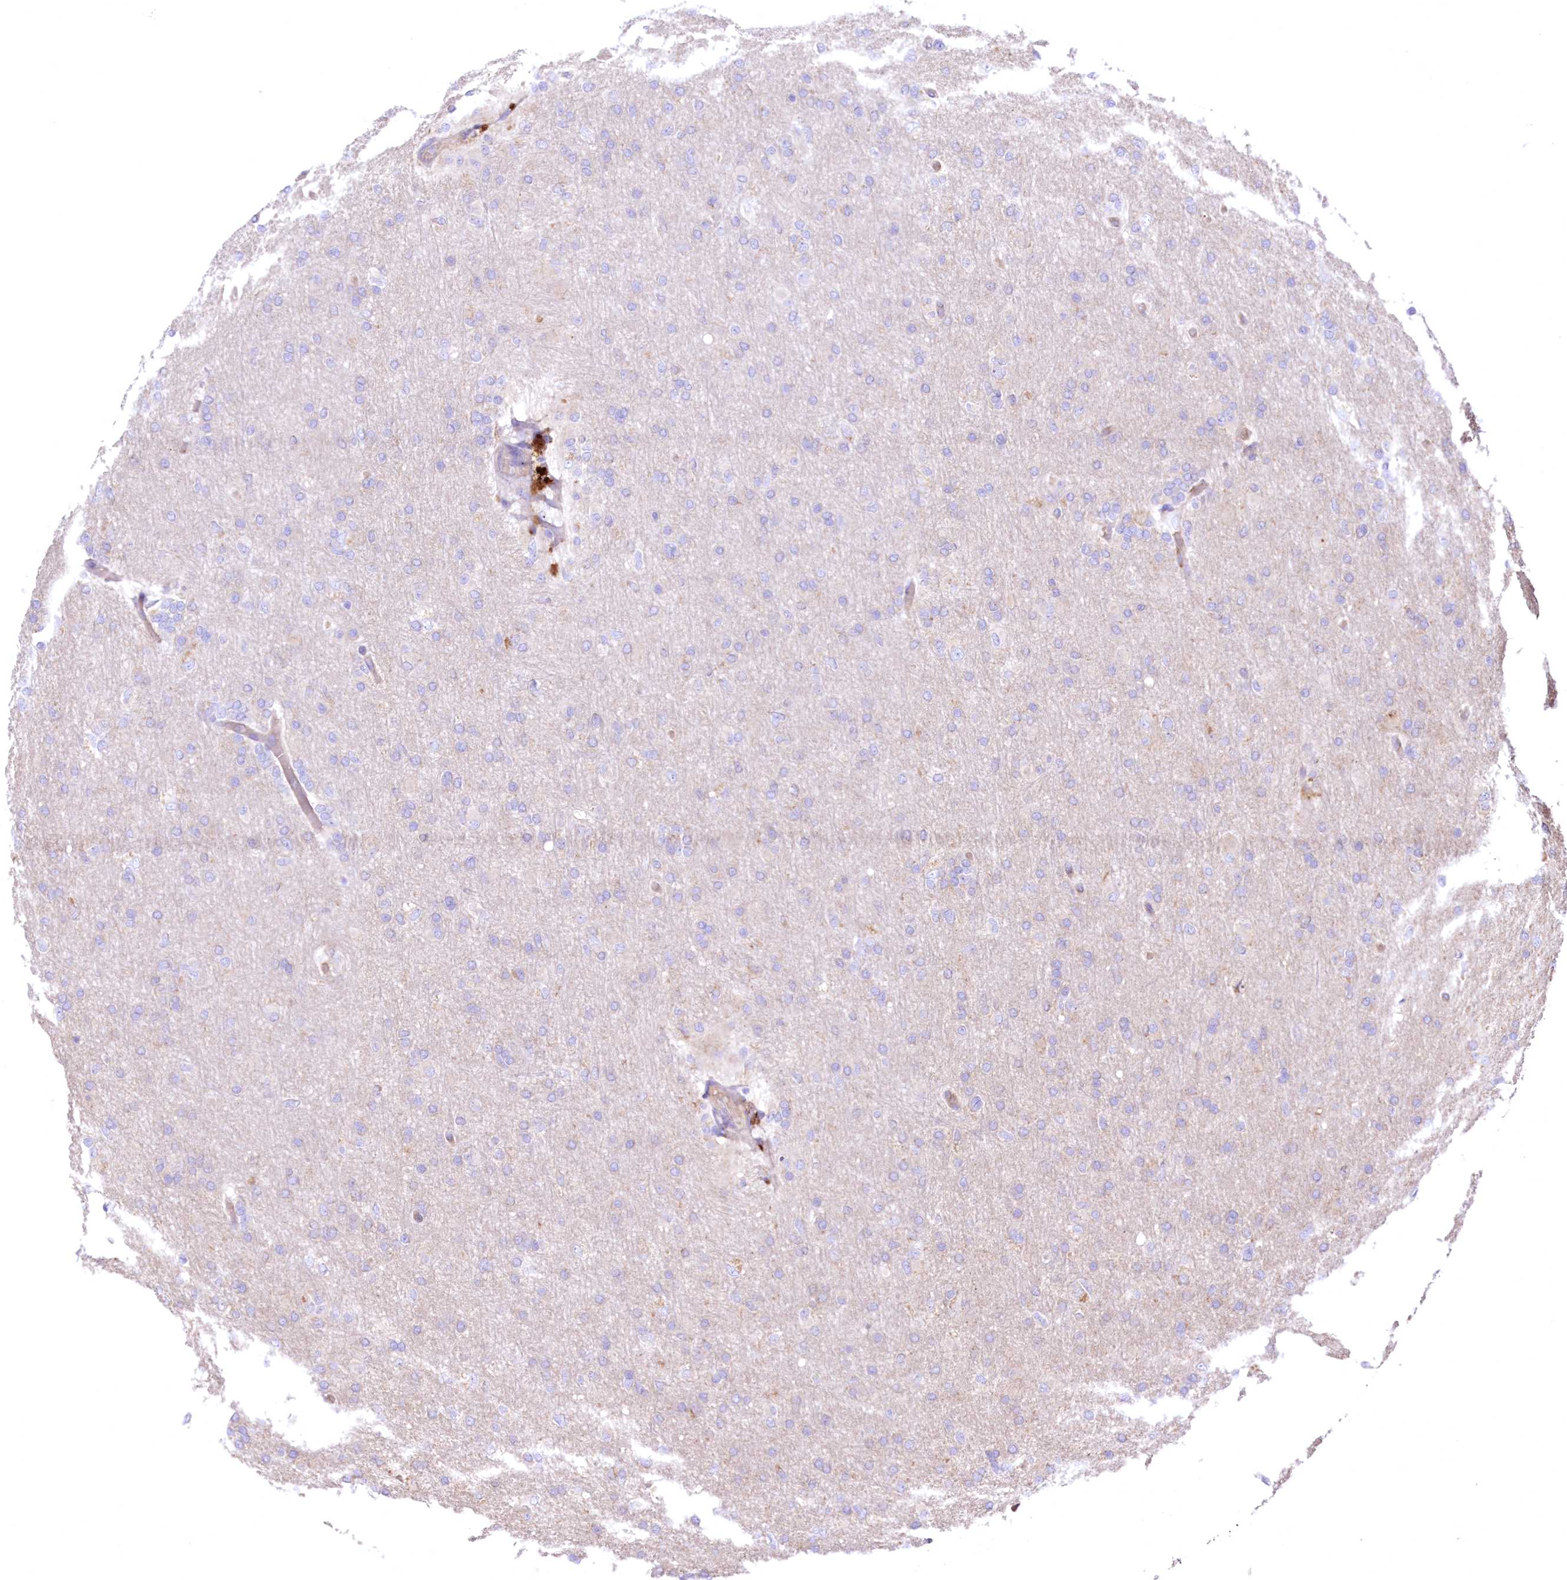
{"staining": {"intensity": "negative", "quantity": "none", "location": "none"}, "tissue": "glioma", "cell_type": "Tumor cells", "image_type": "cancer", "snomed": [{"axis": "morphology", "description": "Glioma, malignant, High grade"}, {"axis": "topography", "description": "Cerebral cortex"}], "caption": "An image of glioma stained for a protein demonstrates no brown staining in tumor cells. Nuclei are stained in blue.", "gene": "FCHO2", "patient": {"sex": "female", "age": 36}}